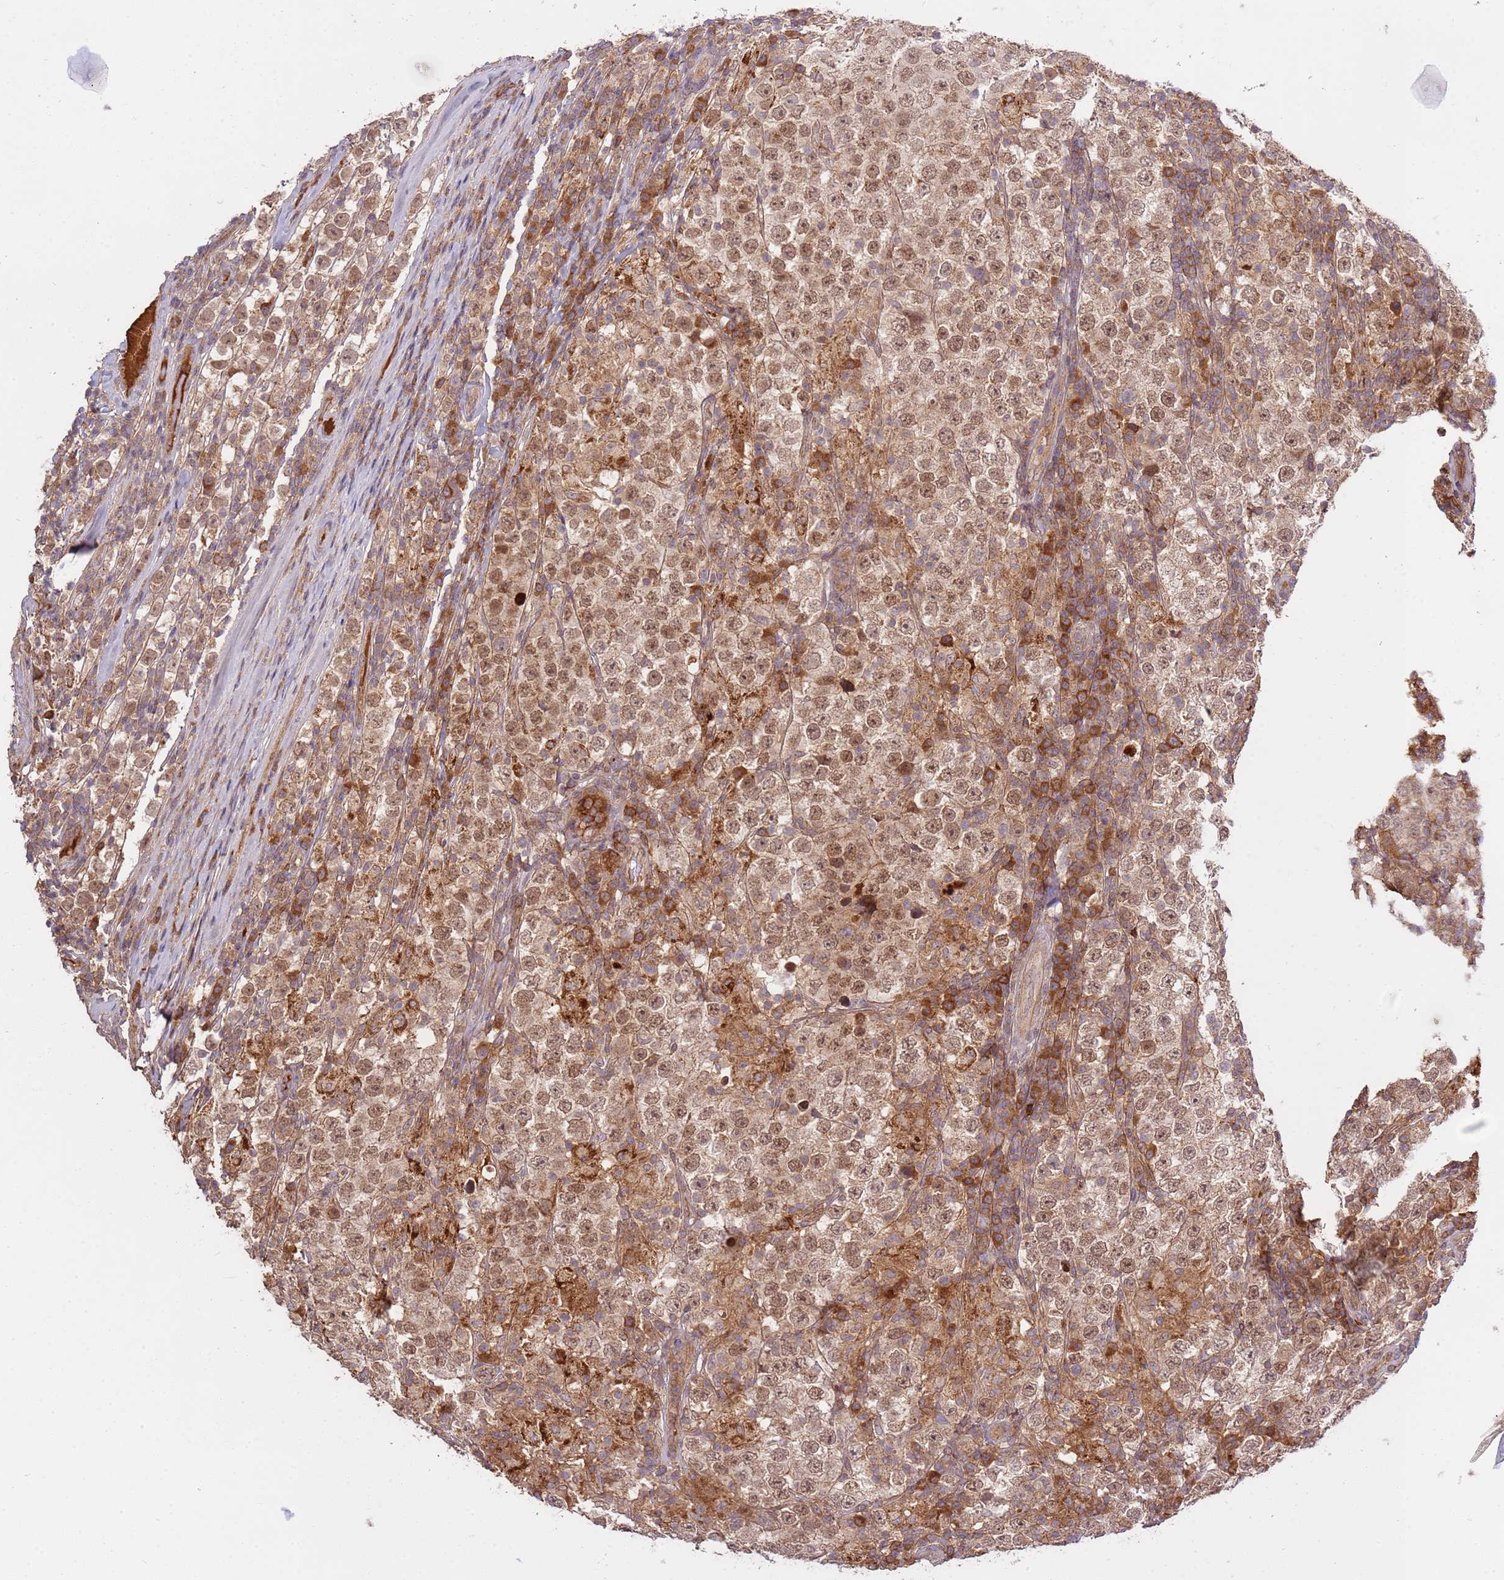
{"staining": {"intensity": "moderate", "quantity": ">75%", "location": "cytoplasmic/membranous,nuclear"}, "tissue": "testis cancer", "cell_type": "Tumor cells", "image_type": "cancer", "snomed": [{"axis": "morphology", "description": "Normal tissue, NOS"}, {"axis": "morphology", "description": "Urothelial carcinoma, High grade"}, {"axis": "morphology", "description": "Seminoma, NOS"}, {"axis": "morphology", "description": "Carcinoma, Embryonal, NOS"}, {"axis": "topography", "description": "Urinary bladder"}, {"axis": "topography", "description": "Testis"}], "caption": "Immunohistochemistry (IHC) histopathology image of neoplastic tissue: human embryonal carcinoma (testis) stained using immunohistochemistry exhibits medium levels of moderate protein expression localized specifically in the cytoplasmic/membranous and nuclear of tumor cells, appearing as a cytoplasmic/membranous and nuclear brown color.", "gene": "ZNF624", "patient": {"sex": "male", "age": 41}}